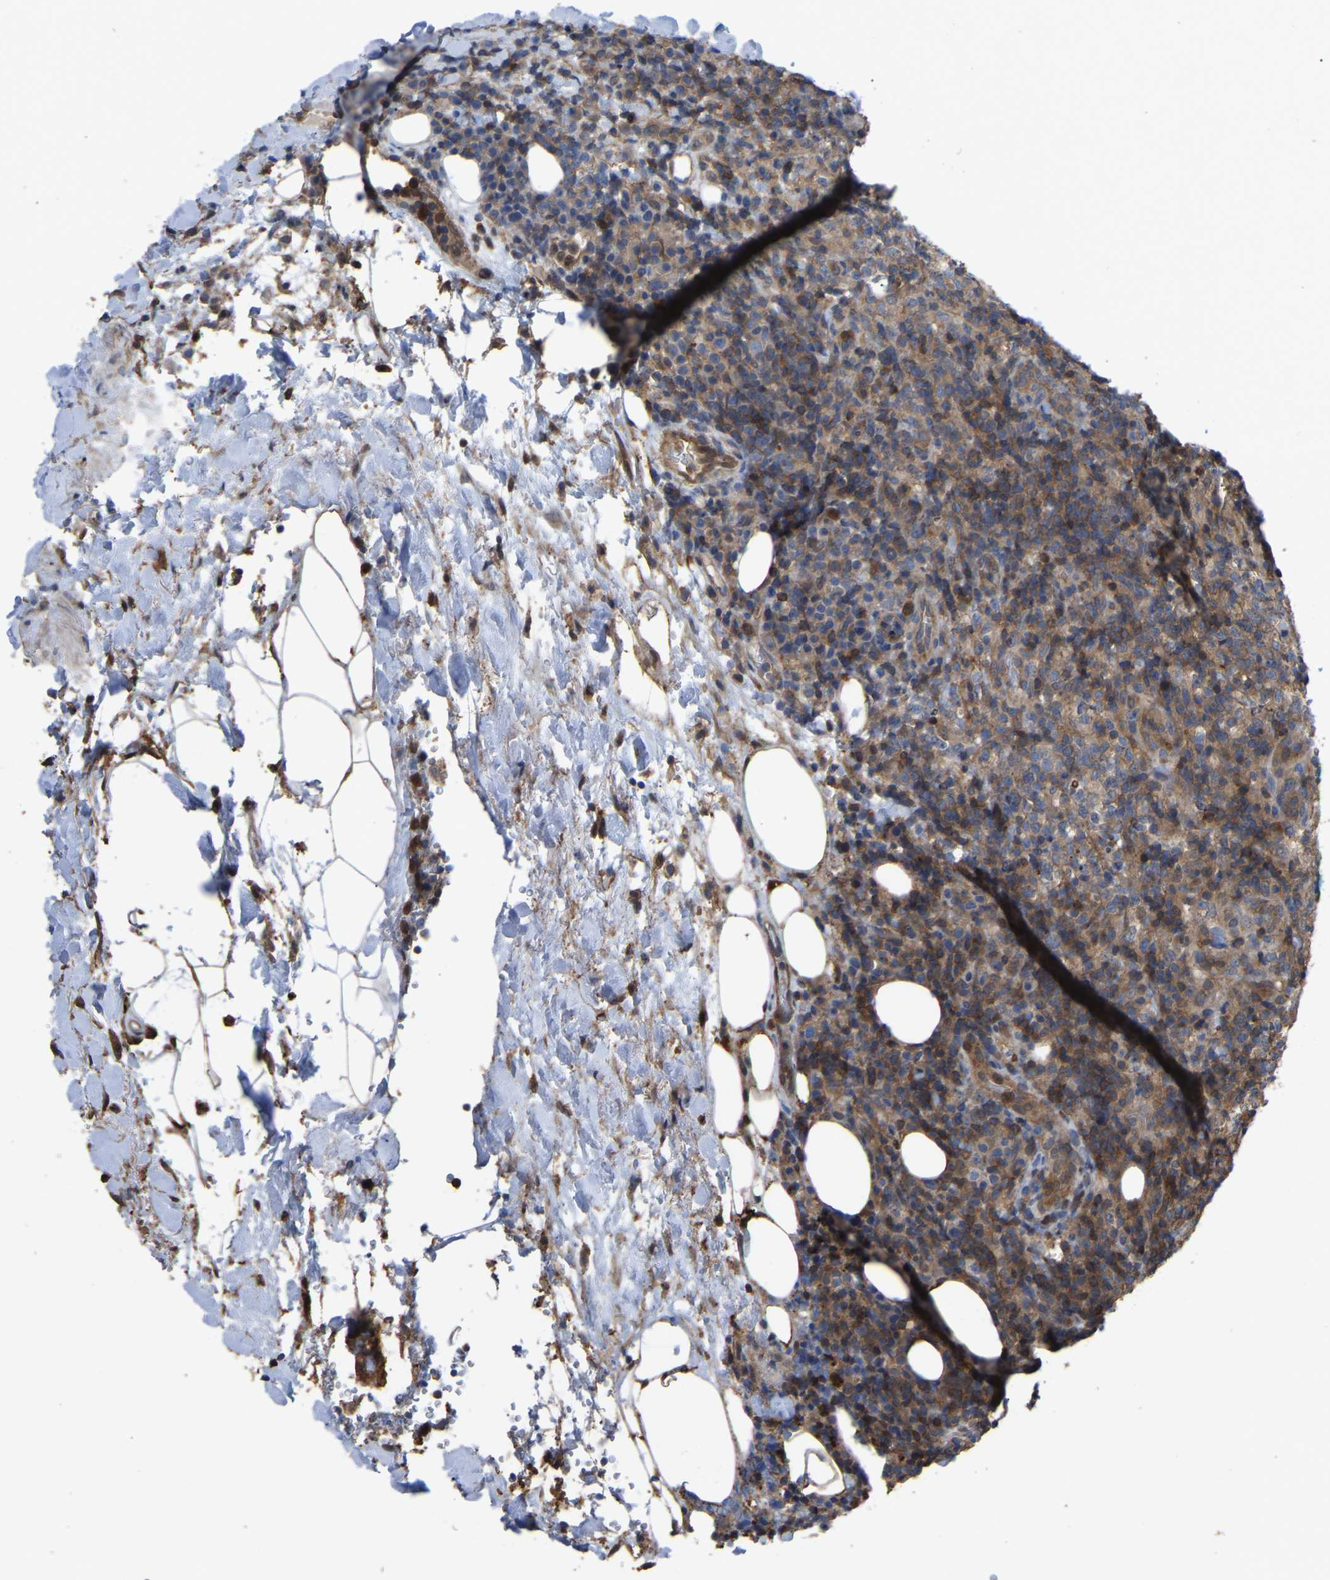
{"staining": {"intensity": "weak", "quantity": ">75%", "location": "cytoplasmic/membranous"}, "tissue": "lymphoma", "cell_type": "Tumor cells", "image_type": "cancer", "snomed": [{"axis": "morphology", "description": "Malignant lymphoma, non-Hodgkin's type, High grade"}, {"axis": "topography", "description": "Lymph node"}], "caption": "Protein staining by immunohistochemistry (IHC) displays weak cytoplasmic/membranous expression in about >75% of tumor cells in high-grade malignant lymphoma, non-Hodgkin's type.", "gene": "CIT", "patient": {"sex": "female", "age": 76}}